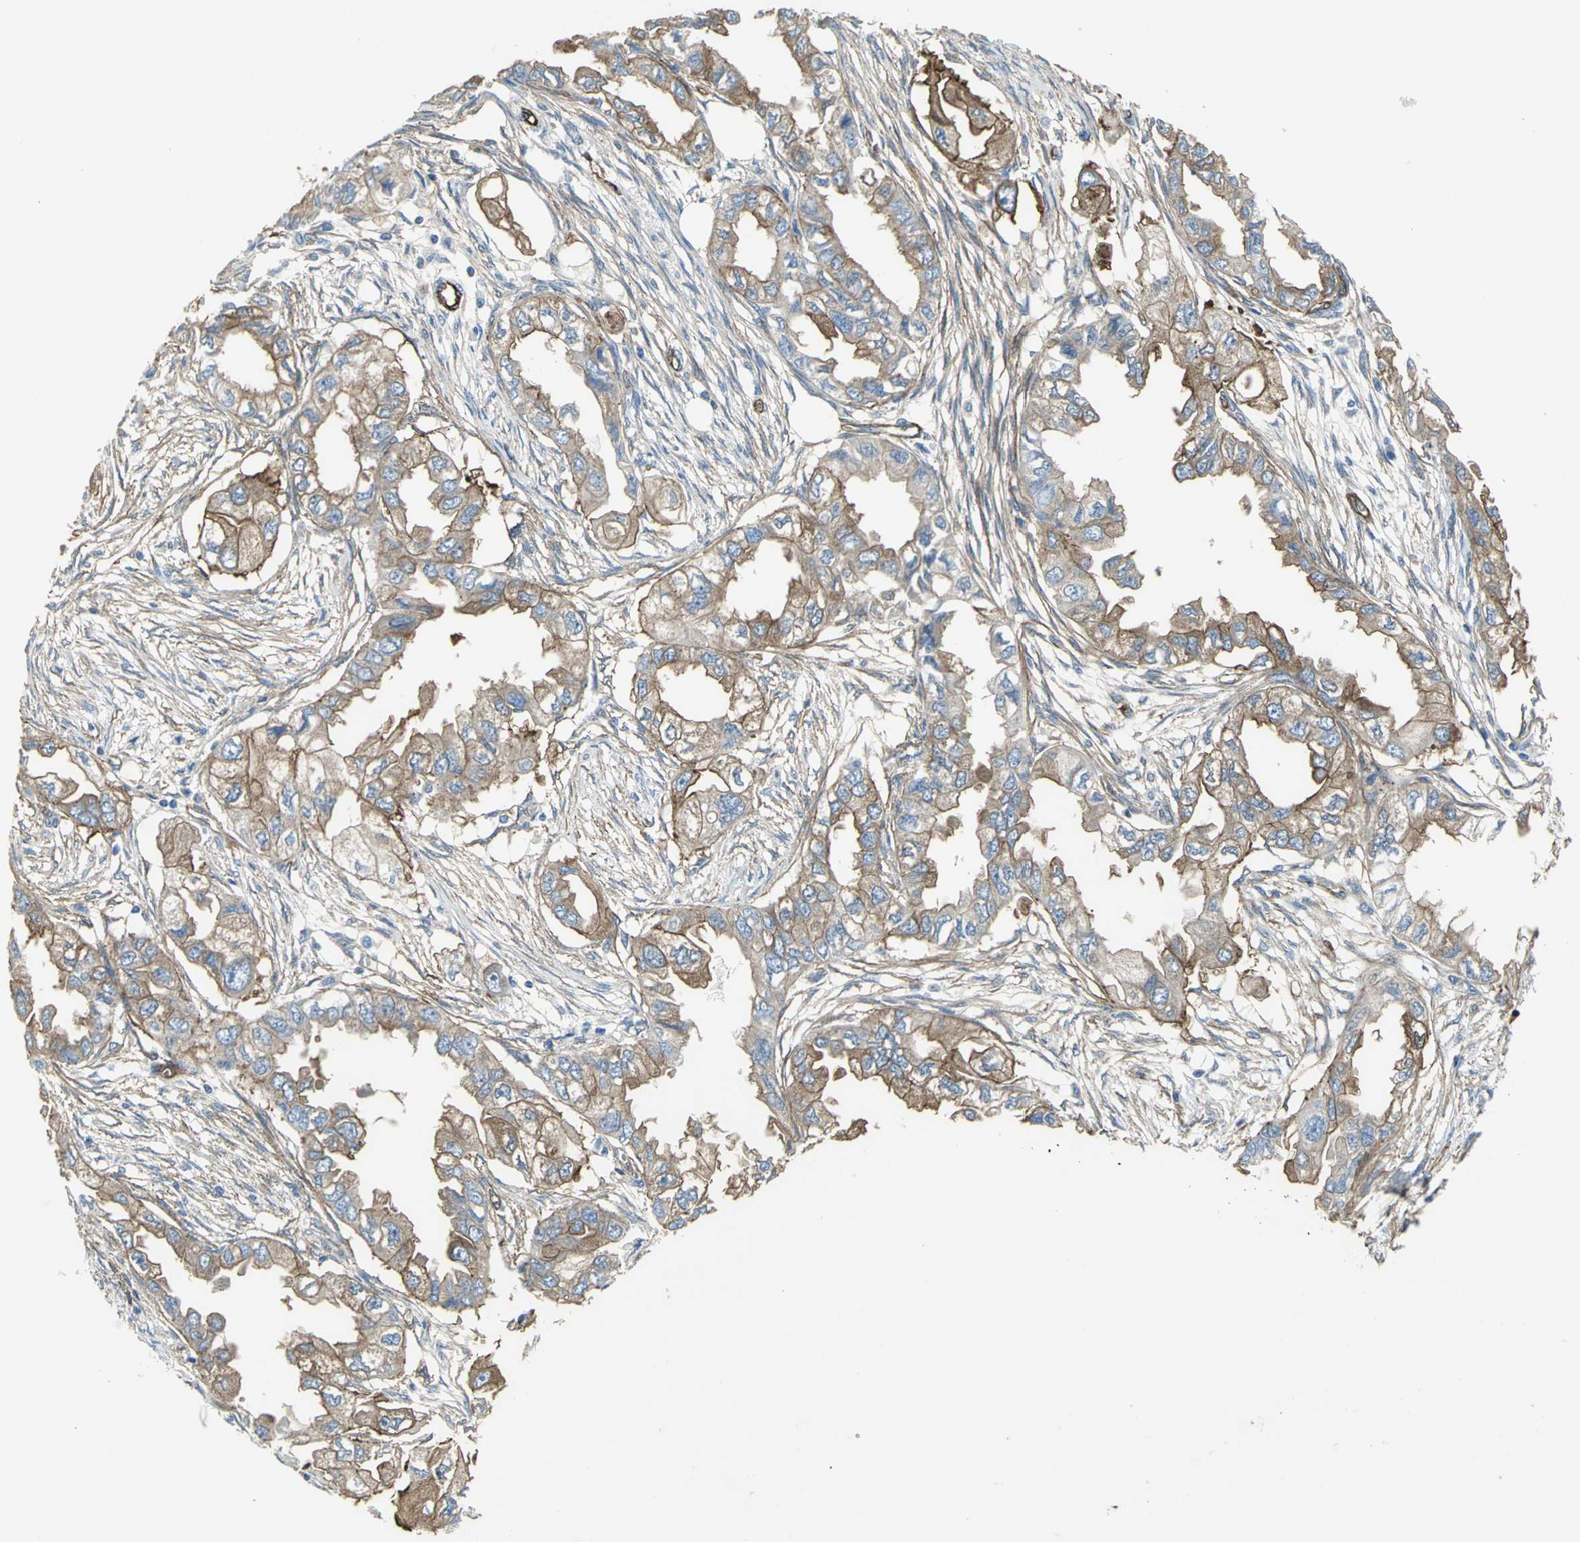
{"staining": {"intensity": "strong", "quantity": "25%-75%", "location": "cytoplasmic/membranous"}, "tissue": "endometrial cancer", "cell_type": "Tumor cells", "image_type": "cancer", "snomed": [{"axis": "morphology", "description": "Adenocarcinoma, NOS"}, {"axis": "topography", "description": "Endometrium"}], "caption": "Brown immunohistochemical staining in adenocarcinoma (endometrial) displays strong cytoplasmic/membranous staining in approximately 25%-75% of tumor cells.", "gene": "FLNB", "patient": {"sex": "female", "age": 67}}